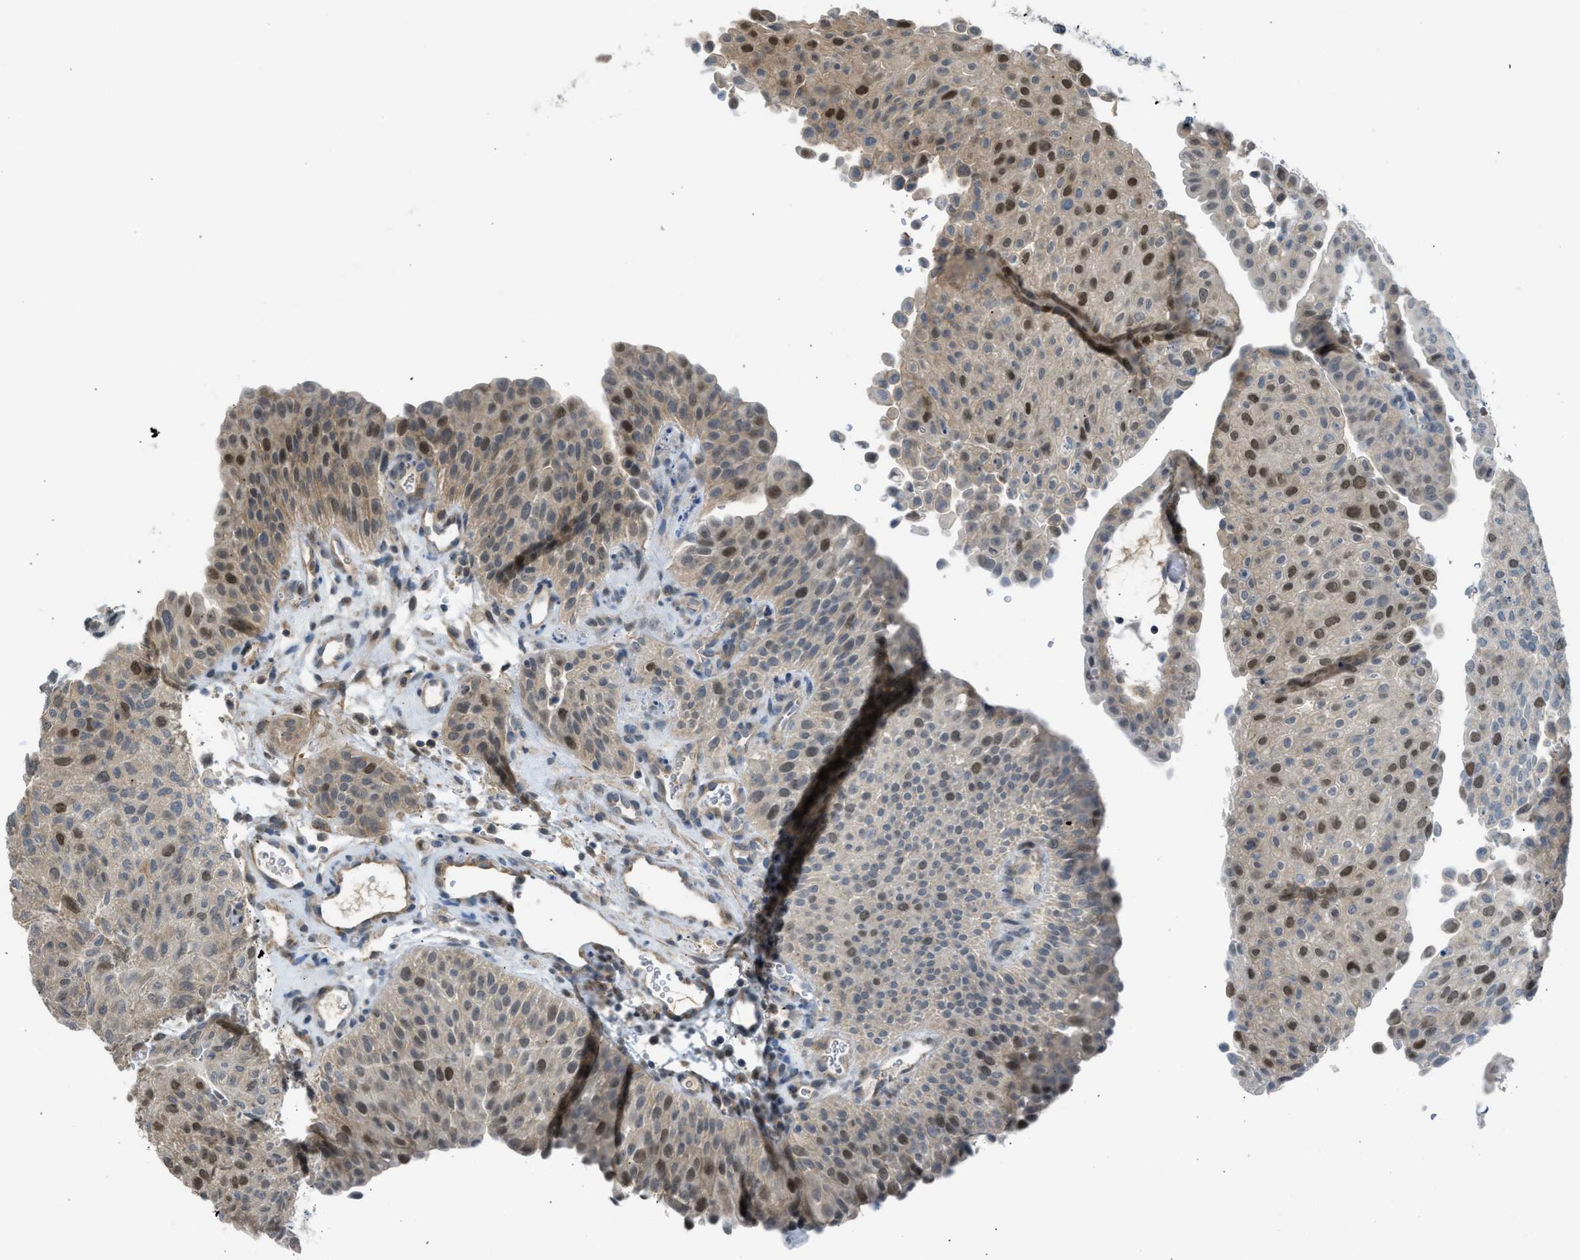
{"staining": {"intensity": "moderate", "quantity": "25%-75%", "location": "nuclear"}, "tissue": "urothelial cancer", "cell_type": "Tumor cells", "image_type": "cancer", "snomed": [{"axis": "morphology", "description": "Urothelial carcinoma, Low grade"}, {"axis": "morphology", "description": "Urothelial carcinoma, High grade"}, {"axis": "topography", "description": "Urinary bladder"}], "caption": "Urothelial cancer was stained to show a protein in brown. There is medium levels of moderate nuclear staining in approximately 25%-75% of tumor cells. (IHC, brightfield microscopy, high magnification).", "gene": "TTBK2", "patient": {"sex": "male", "age": 35}}